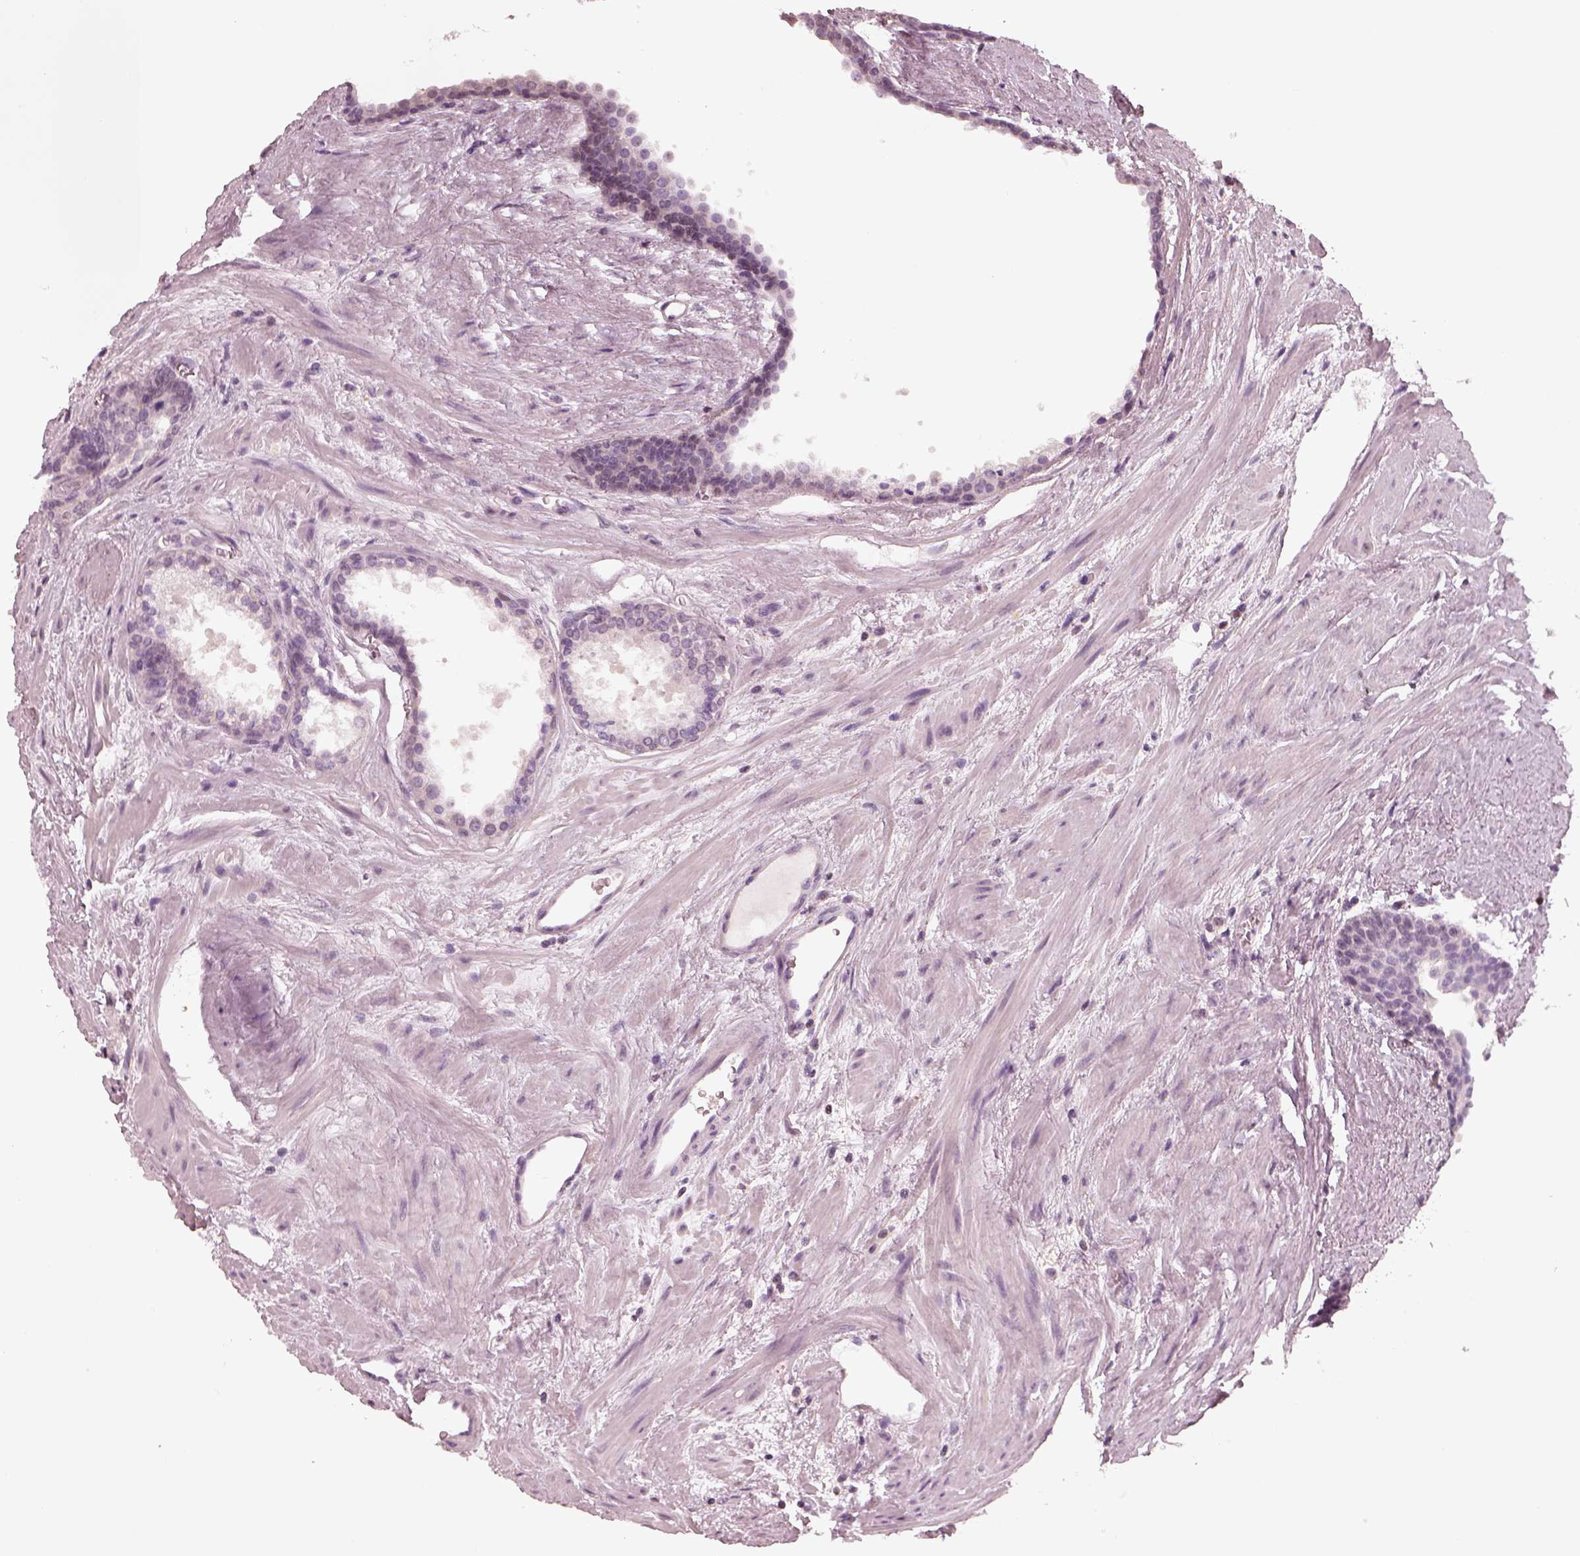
{"staining": {"intensity": "negative", "quantity": "none", "location": "none"}, "tissue": "prostate cancer", "cell_type": "Tumor cells", "image_type": "cancer", "snomed": [{"axis": "morphology", "description": "Adenocarcinoma, Low grade"}, {"axis": "topography", "description": "Prostate"}], "caption": "High magnification brightfield microscopy of prostate adenocarcinoma (low-grade) stained with DAB (brown) and counterstained with hematoxylin (blue): tumor cells show no significant expression.", "gene": "EGR4", "patient": {"sex": "male", "age": 56}}